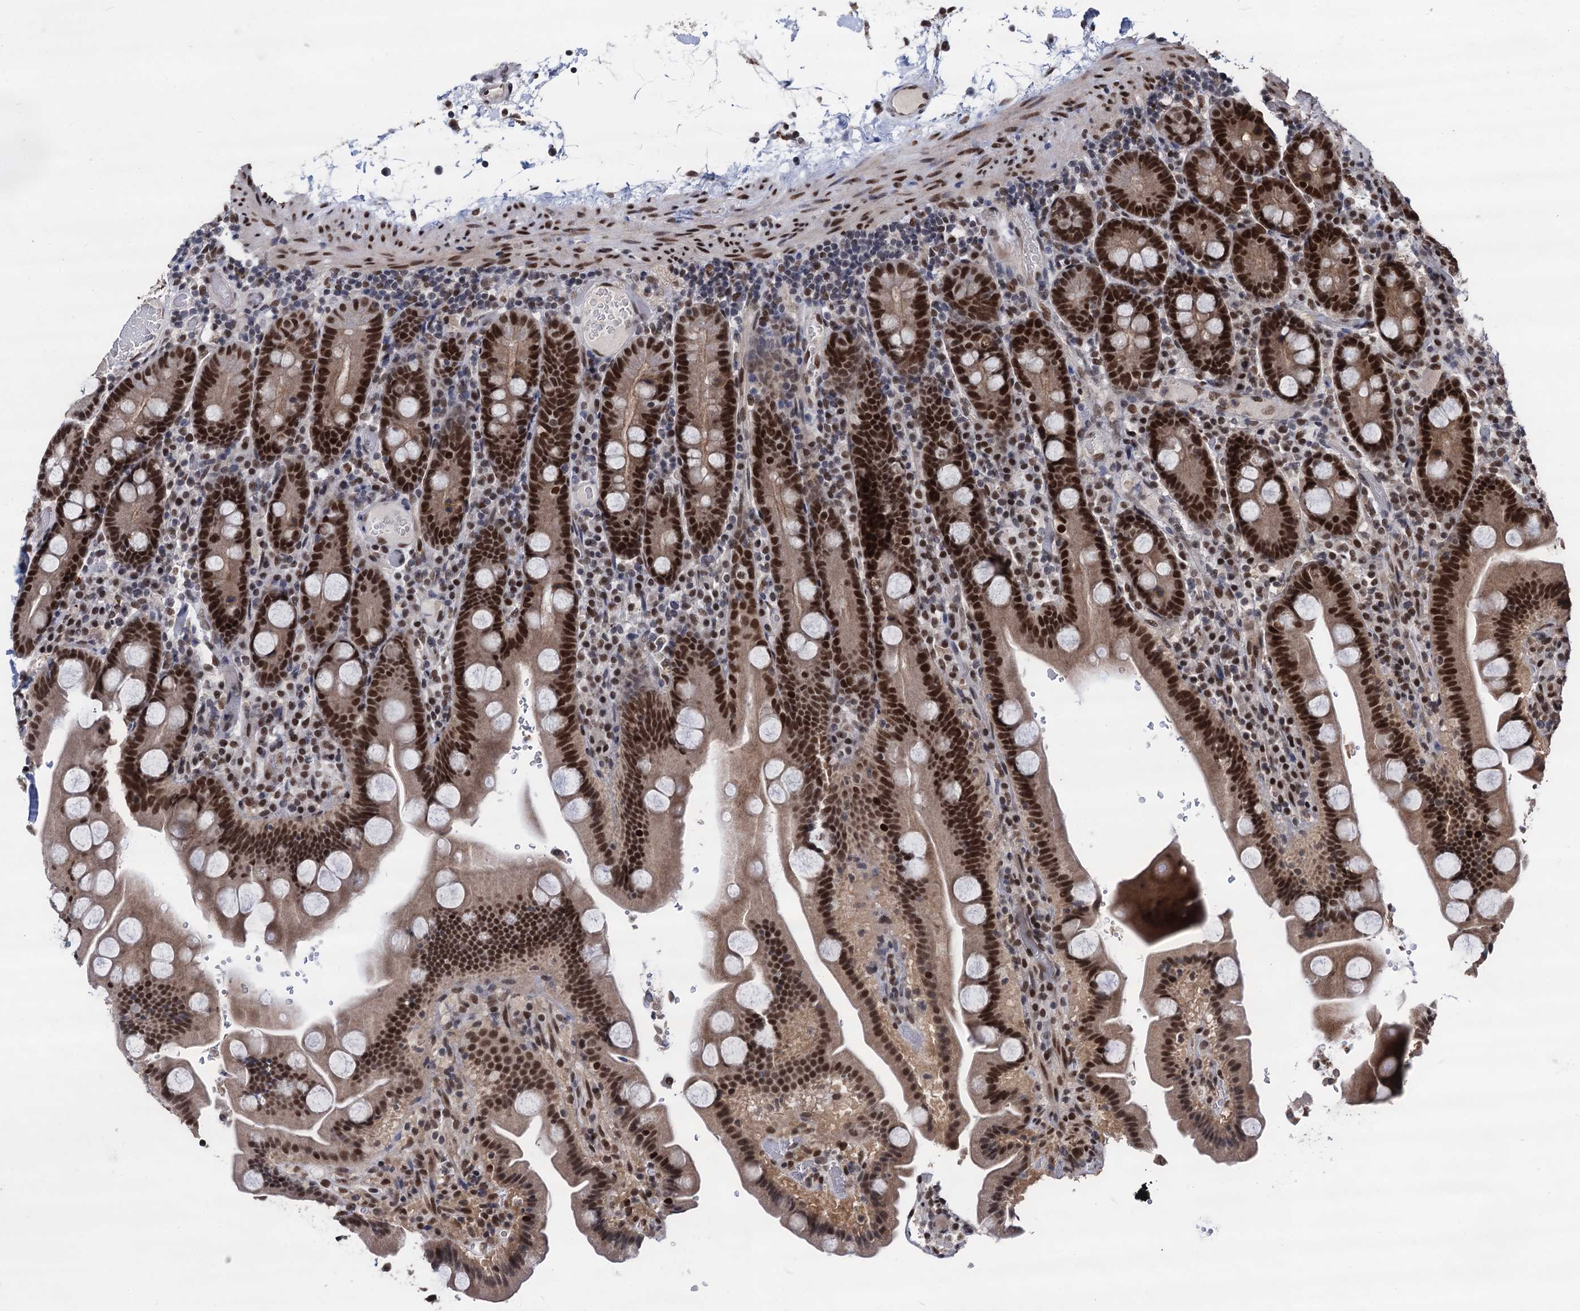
{"staining": {"intensity": "strong", "quantity": ">75%", "location": "nuclear"}, "tissue": "duodenum", "cell_type": "Glandular cells", "image_type": "normal", "snomed": [{"axis": "morphology", "description": "Normal tissue, NOS"}, {"axis": "topography", "description": "Duodenum"}], "caption": "Duodenum stained with immunohistochemistry shows strong nuclear positivity in about >75% of glandular cells.", "gene": "GALNT11", "patient": {"sex": "male", "age": 55}}